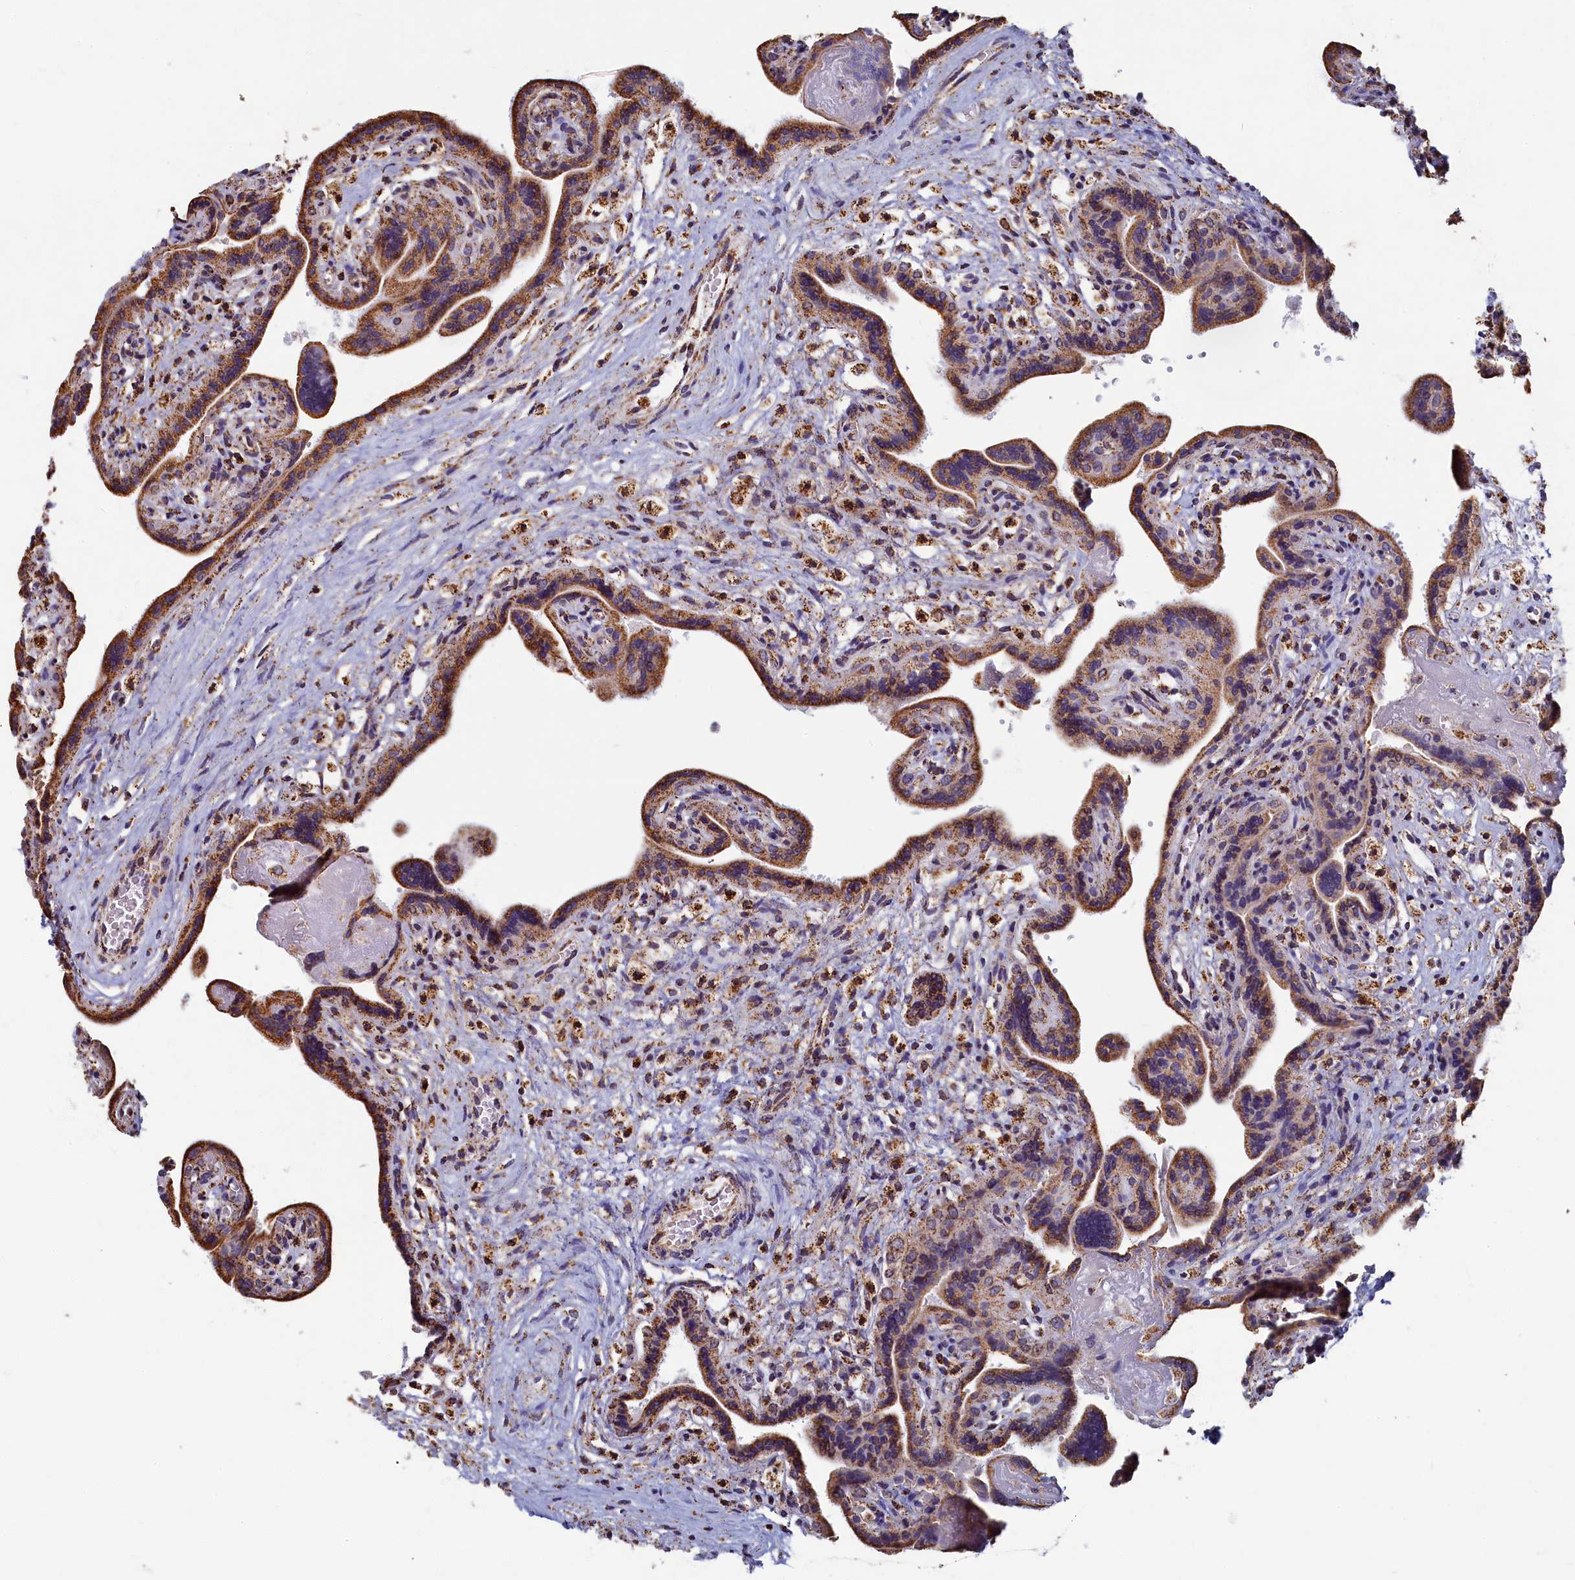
{"staining": {"intensity": "moderate", "quantity": ">75%", "location": "cytoplasmic/membranous"}, "tissue": "placenta", "cell_type": "Trophoblastic cells", "image_type": "normal", "snomed": [{"axis": "morphology", "description": "Normal tissue, NOS"}, {"axis": "topography", "description": "Placenta"}], "caption": "The photomicrograph shows staining of benign placenta, revealing moderate cytoplasmic/membranous protein staining (brown color) within trophoblastic cells. (DAB = brown stain, brightfield microscopy at high magnification).", "gene": "SPR", "patient": {"sex": "female", "age": 37}}